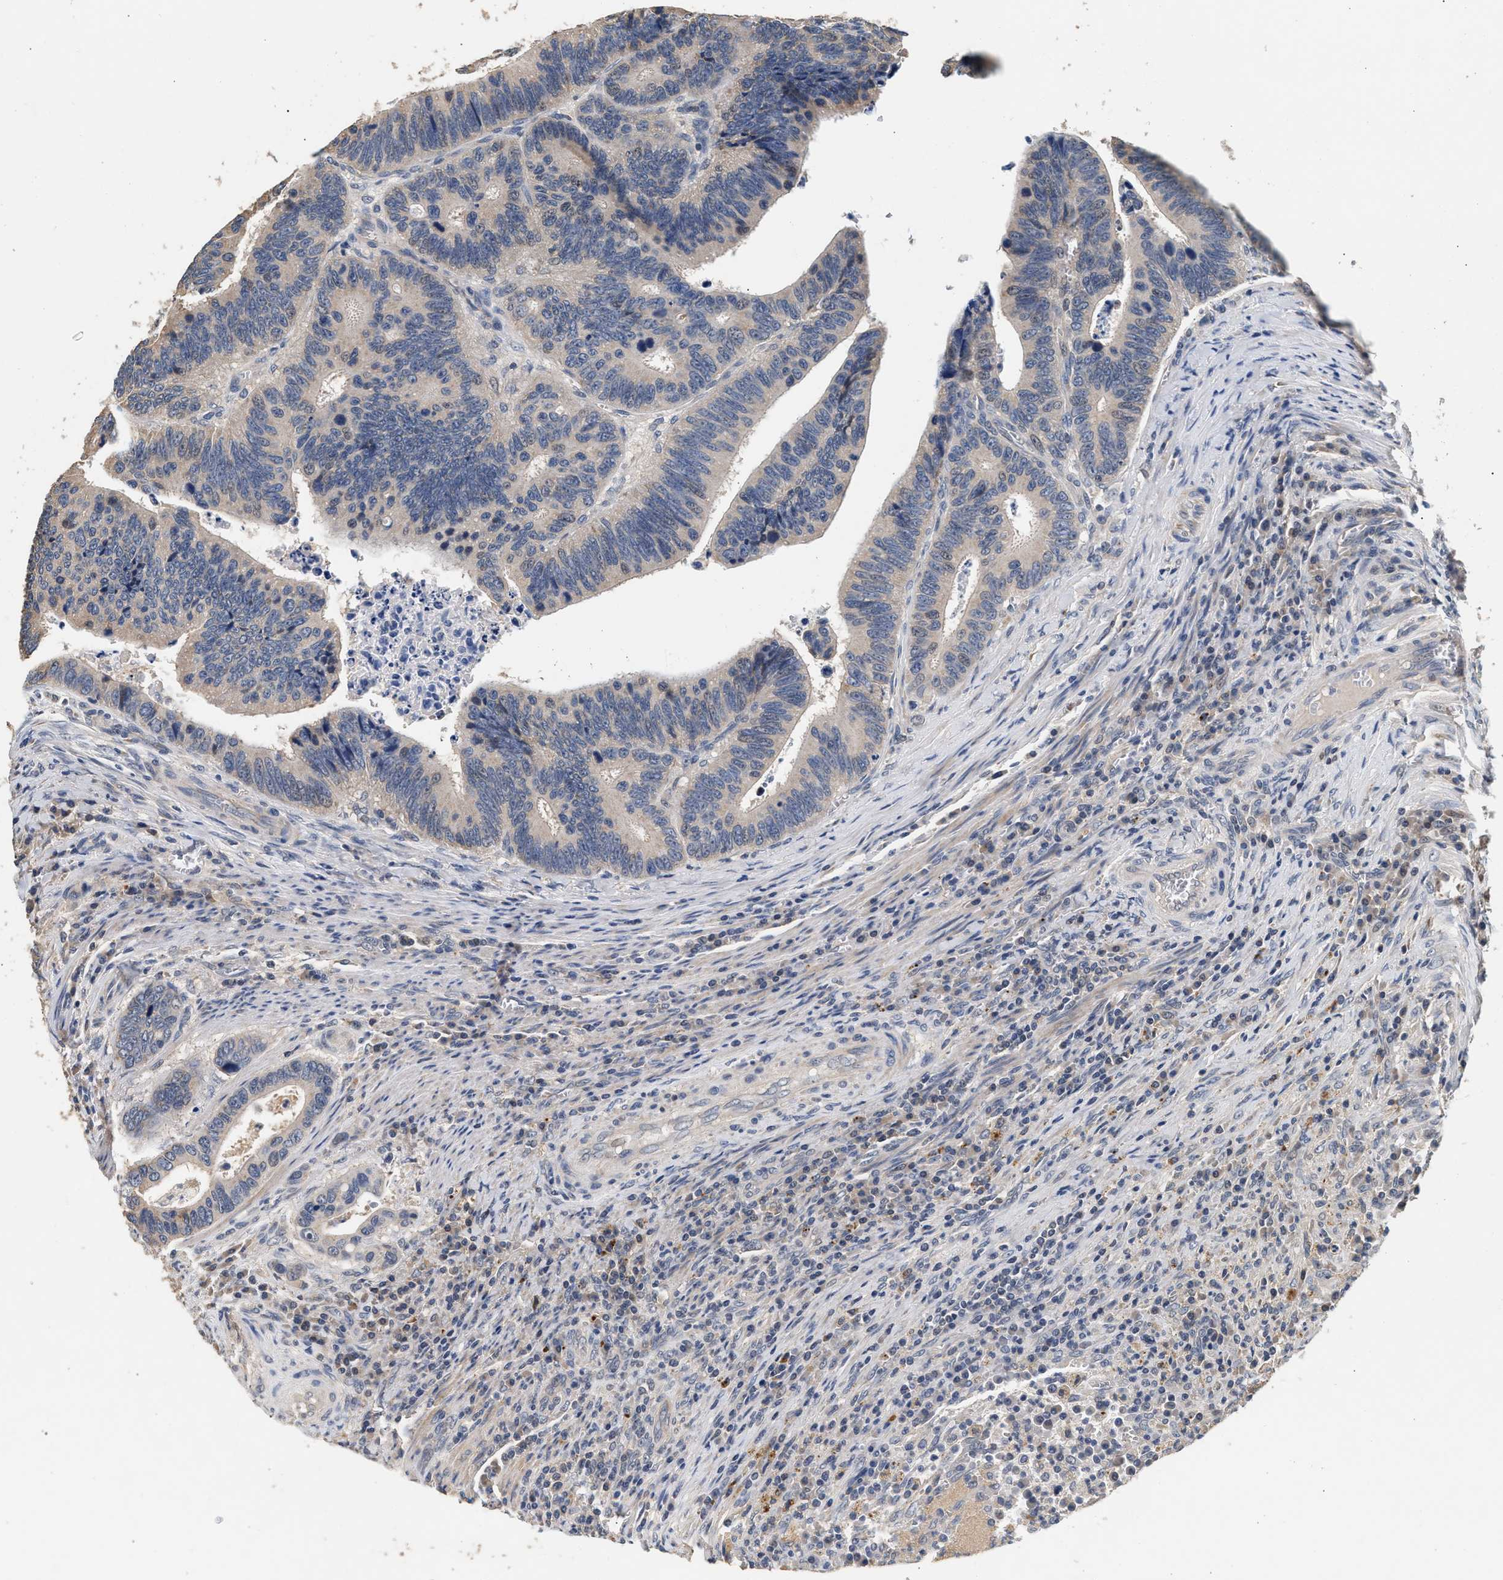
{"staining": {"intensity": "weak", "quantity": "<25%", "location": "cytoplasmic/membranous"}, "tissue": "colorectal cancer", "cell_type": "Tumor cells", "image_type": "cancer", "snomed": [{"axis": "morphology", "description": "Inflammation, NOS"}, {"axis": "morphology", "description": "Adenocarcinoma, NOS"}, {"axis": "topography", "description": "Colon"}], "caption": "Tumor cells are negative for protein expression in human colorectal cancer. (IHC, brightfield microscopy, high magnification).", "gene": "PTGR3", "patient": {"sex": "male", "age": 72}}